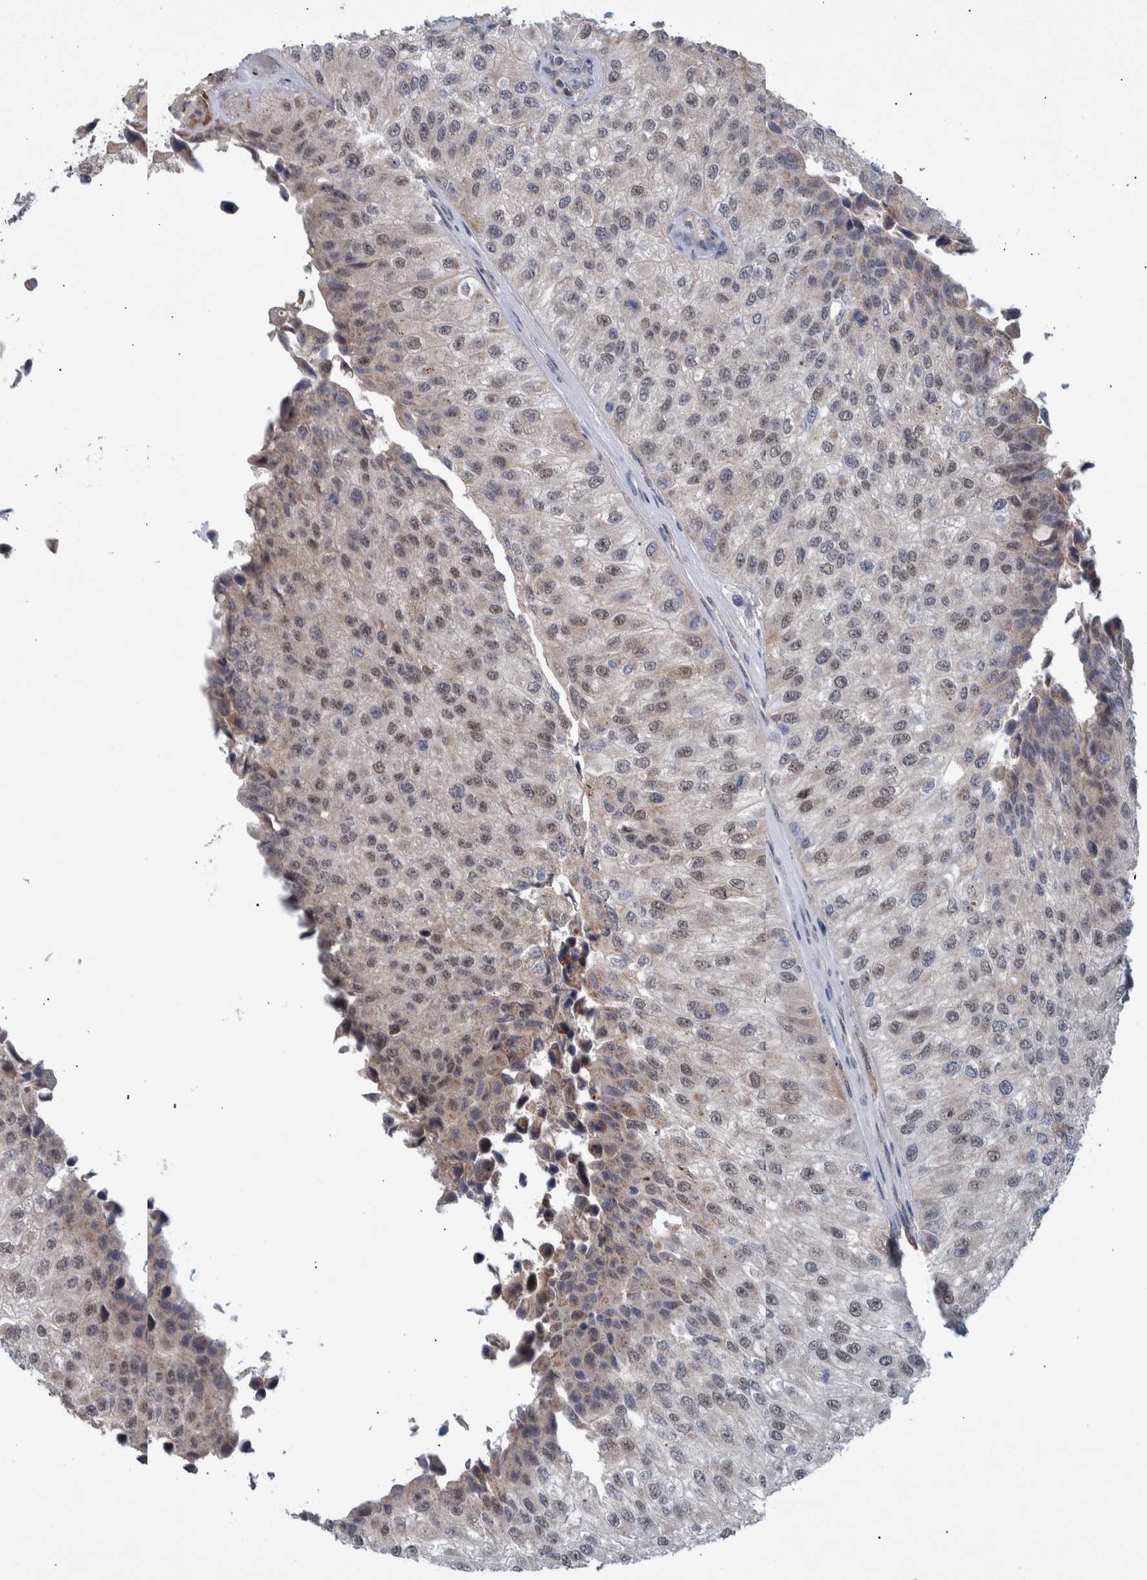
{"staining": {"intensity": "weak", "quantity": ">75%", "location": "nuclear"}, "tissue": "urothelial cancer", "cell_type": "Tumor cells", "image_type": "cancer", "snomed": [{"axis": "morphology", "description": "Urothelial carcinoma, High grade"}, {"axis": "topography", "description": "Kidney"}, {"axis": "topography", "description": "Urinary bladder"}], "caption": "Human urothelial carcinoma (high-grade) stained with a brown dye demonstrates weak nuclear positive expression in approximately >75% of tumor cells.", "gene": "ESRP1", "patient": {"sex": "male", "age": 77}}